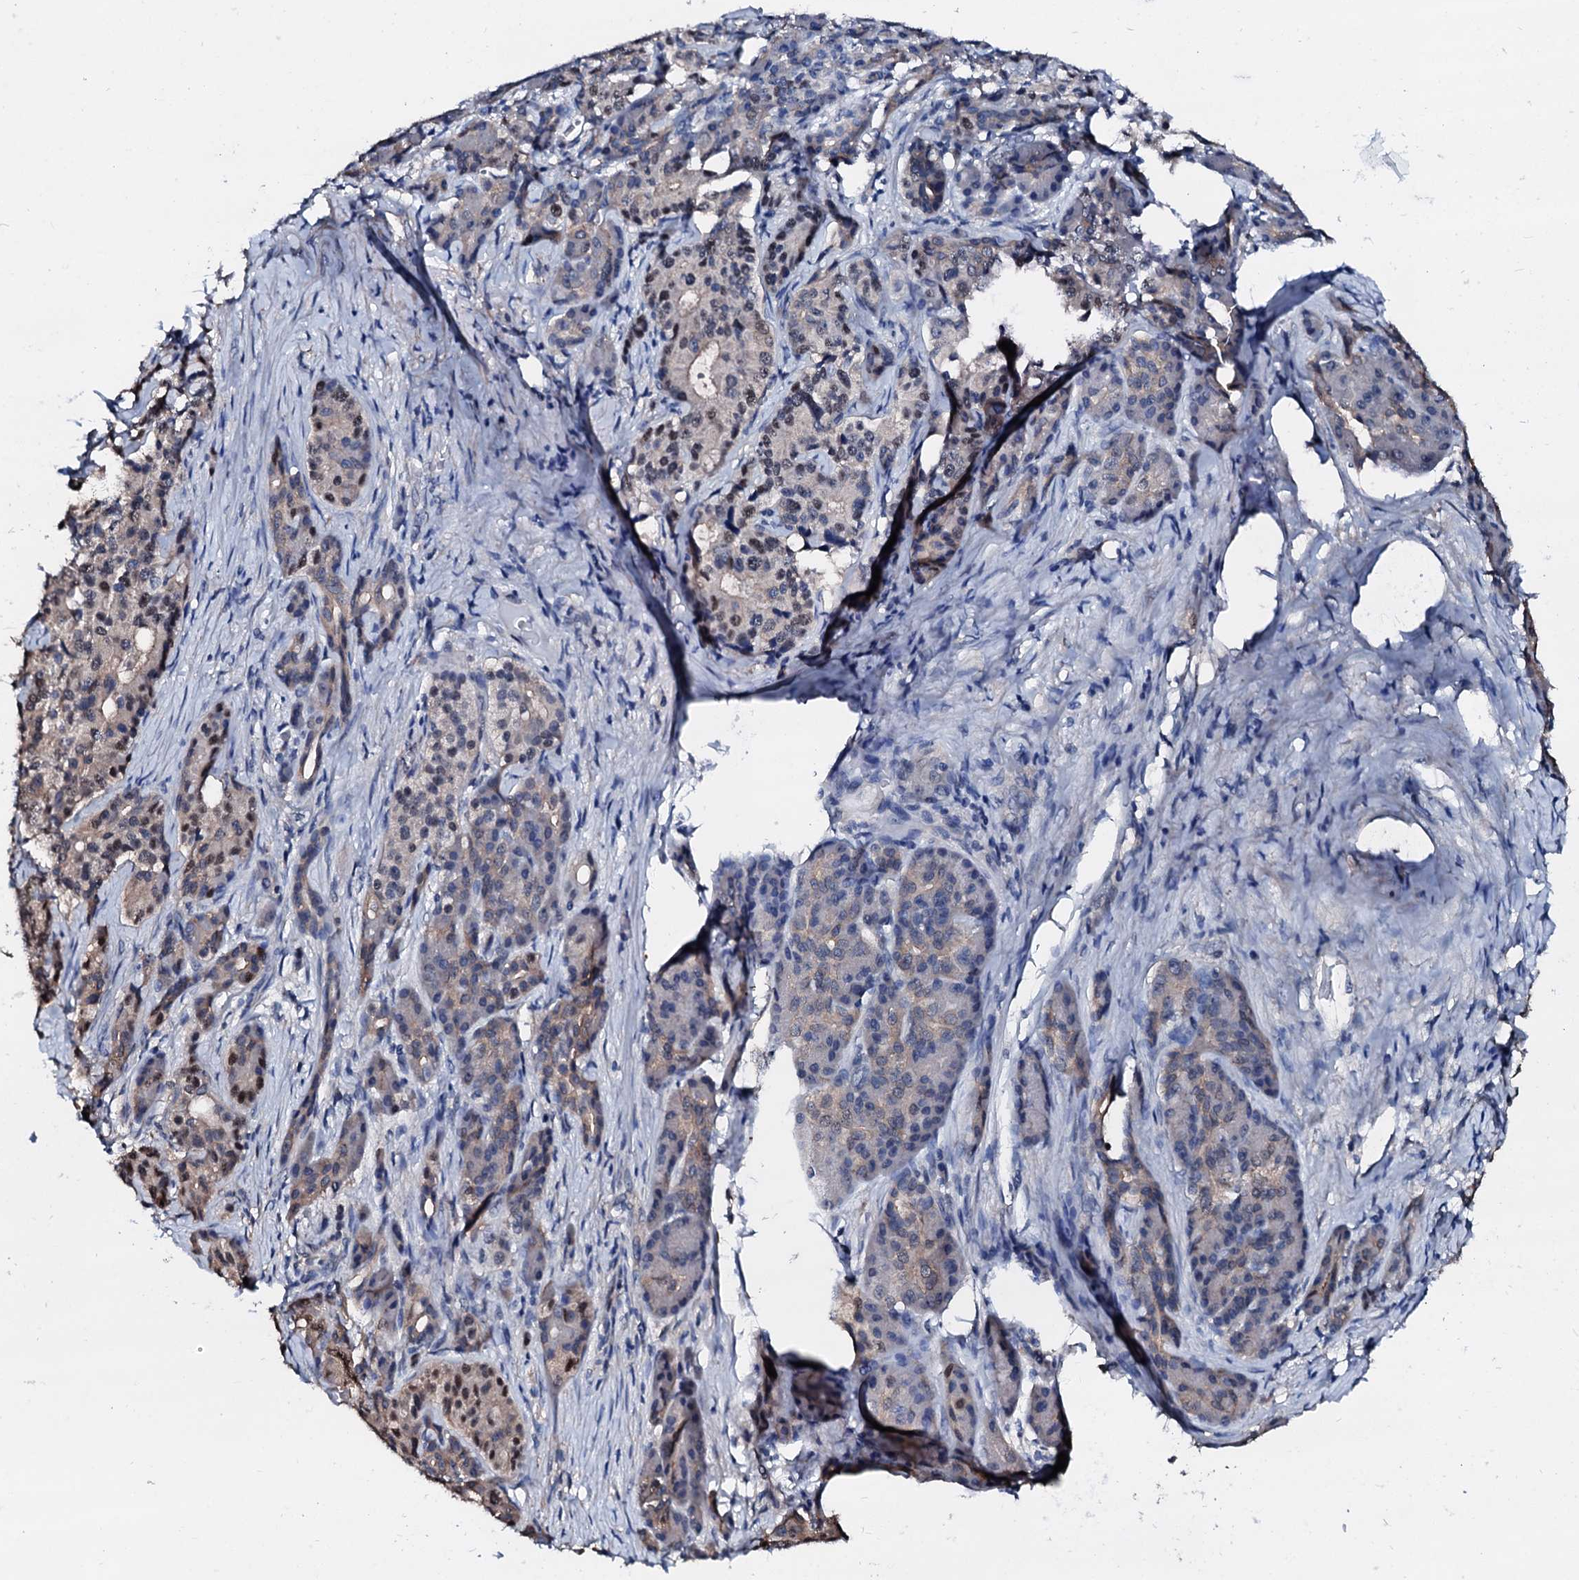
{"staining": {"intensity": "weak", "quantity": "25%-75%", "location": "nuclear"}, "tissue": "pancreatic cancer", "cell_type": "Tumor cells", "image_type": "cancer", "snomed": [{"axis": "morphology", "description": "Adenocarcinoma, NOS"}, {"axis": "topography", "description": "Pancreas"}], "caption": "Tumor cells display low levels of weak nuclear expression in approximately 25%-75% of cells in adenocarcinoma (pancreatic).", "gene": "CSN2", "patient": {"sex": "female", "age": 74}}